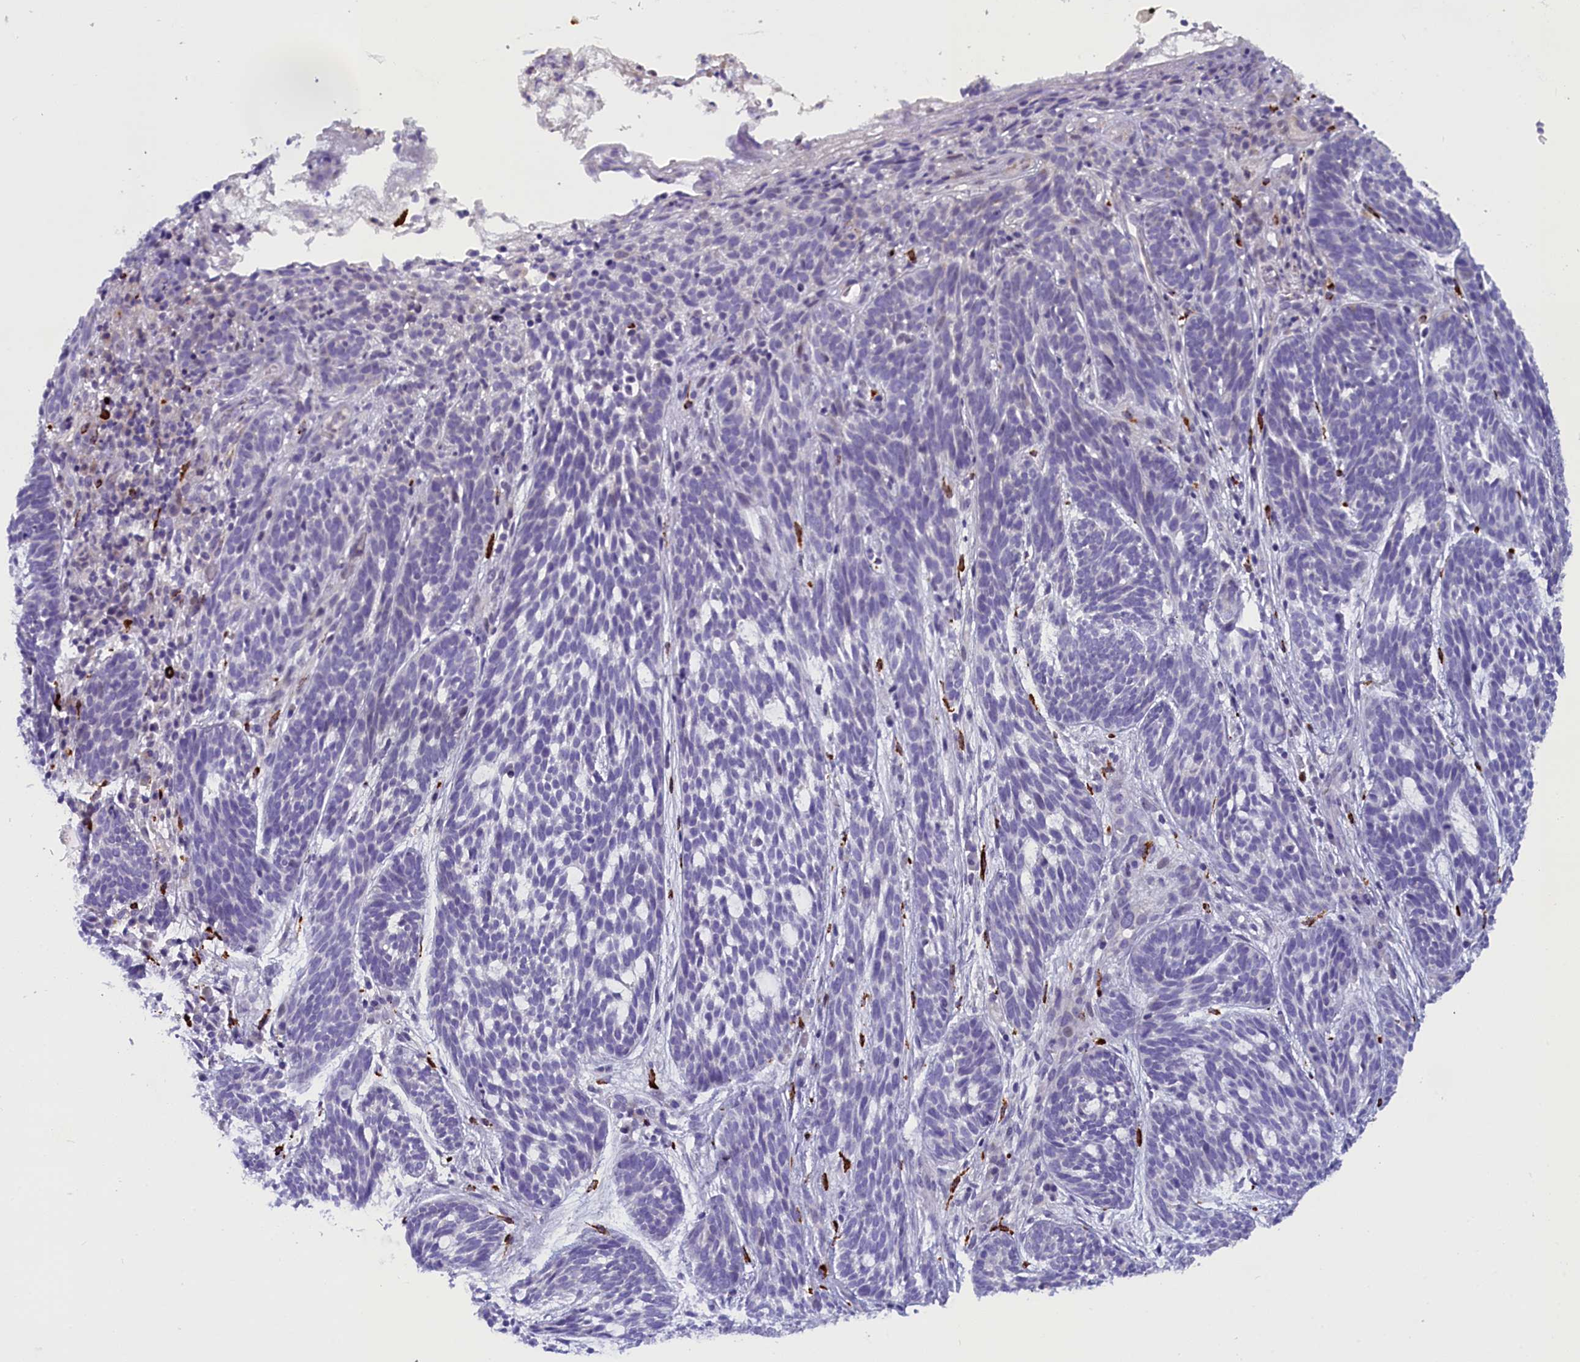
{"staining": {"intensity": "negative", "quantity": "none", "location": "none"}, "tissue": "skin cancer", "cell_type": "Tumor cells", "image_type": "cancer", "snomed": [{"axis": "morphology", "description": "Basal cell carcinoma"}, {"axis": "topography", "description": "Skin"}], "caption": "Photomicrograph shows no protein staining in tumor cells of basal cell carcinoma (skin) tissue.", "gene": "RTTN", "patient": {"sex": "male", "age": 71}}